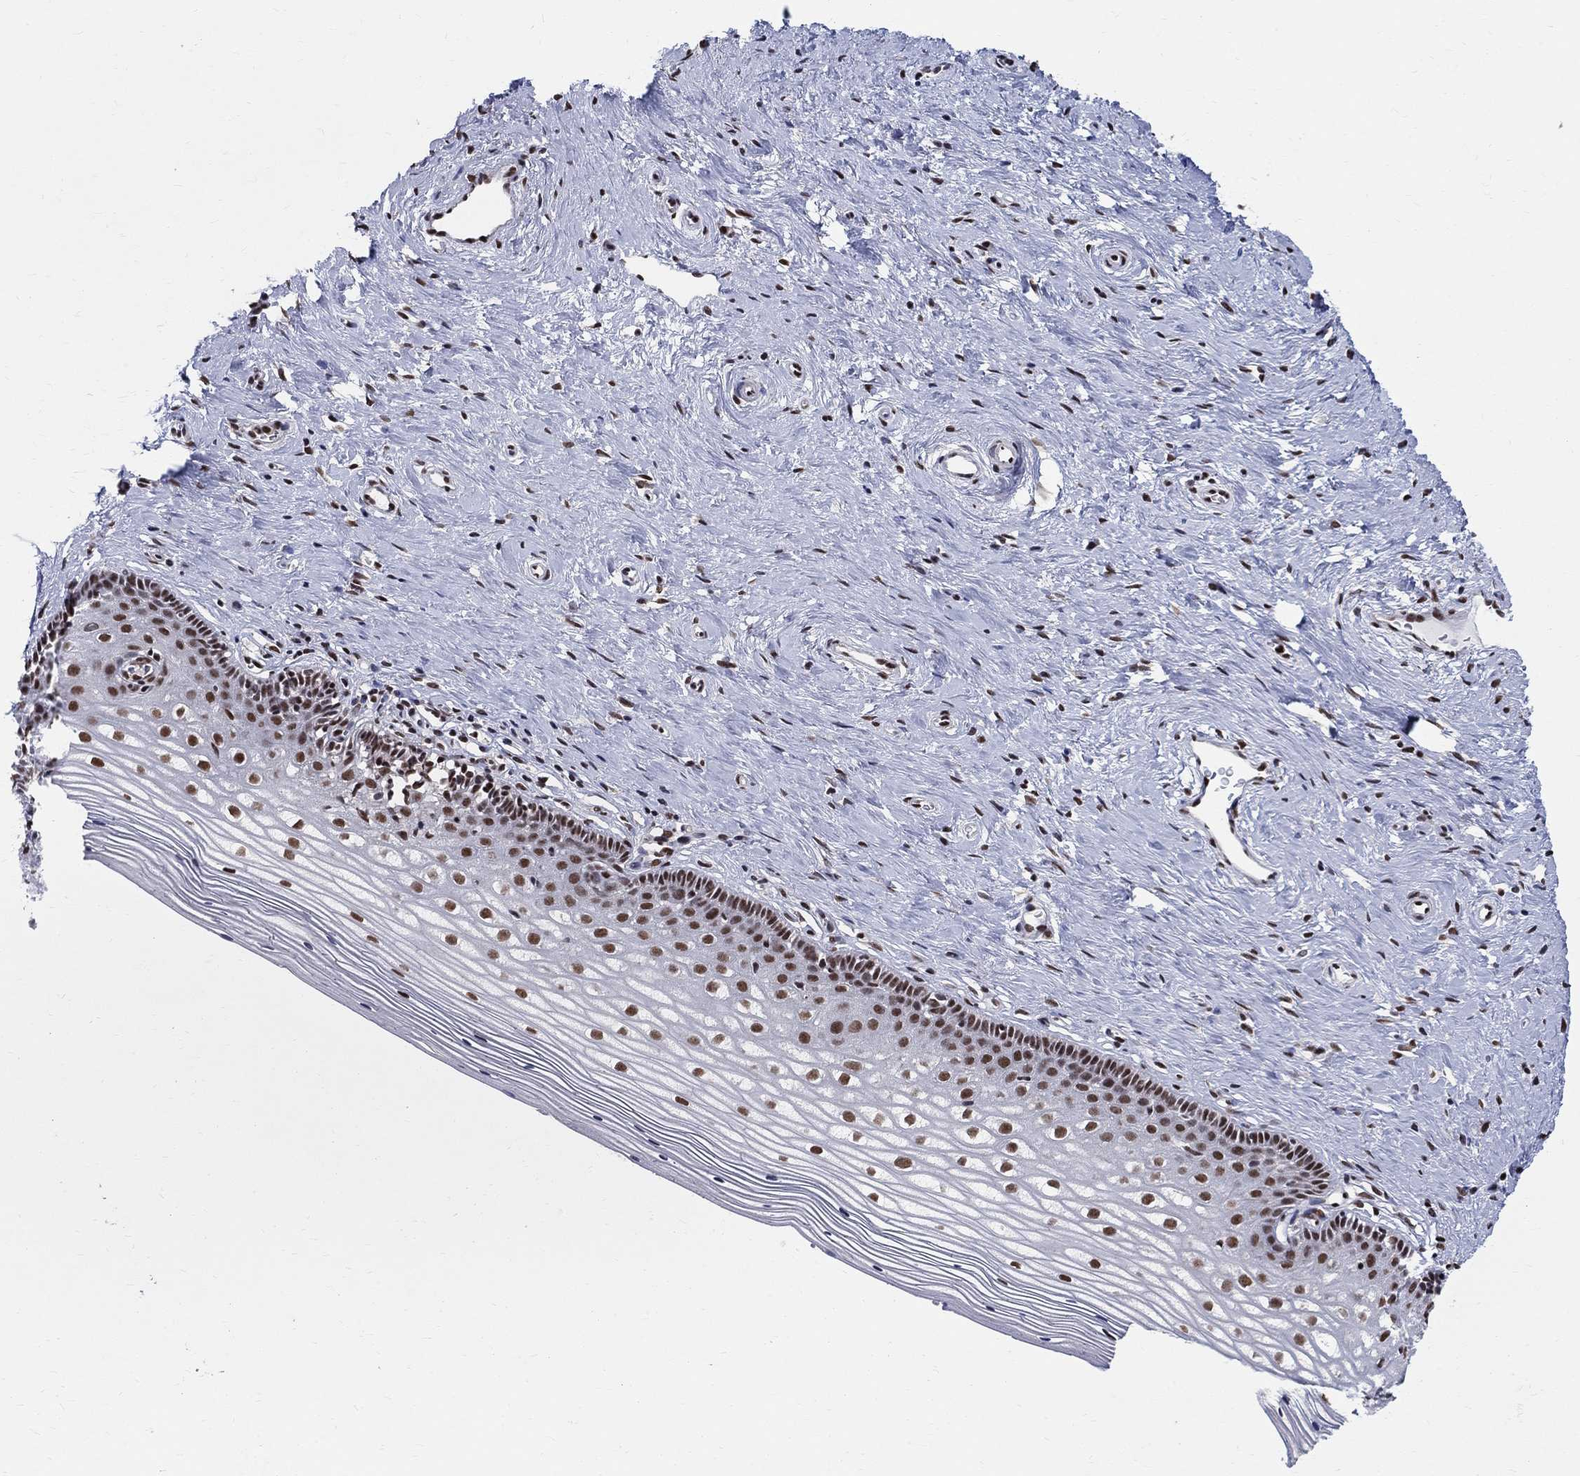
{"staining": {"intensity": "moderate", "quantity": "25%-75%", "location": "nuclear"}, "tissue": "cervix", "cell_type": "Glandular cells", "image_type": "normal", "snomed": [{"axis": "morphology", "description": "Normal tissue, NOS"}, {"axis": "topography", "description": "Cervix"}], "caption": "Protein expression analysis of unremarkable cervix exhibits moderate nuclear expression in about 25%-75% of glandular cells.", "gene": "FBXO16", "patient": {"sex": "female", "age": 40}}